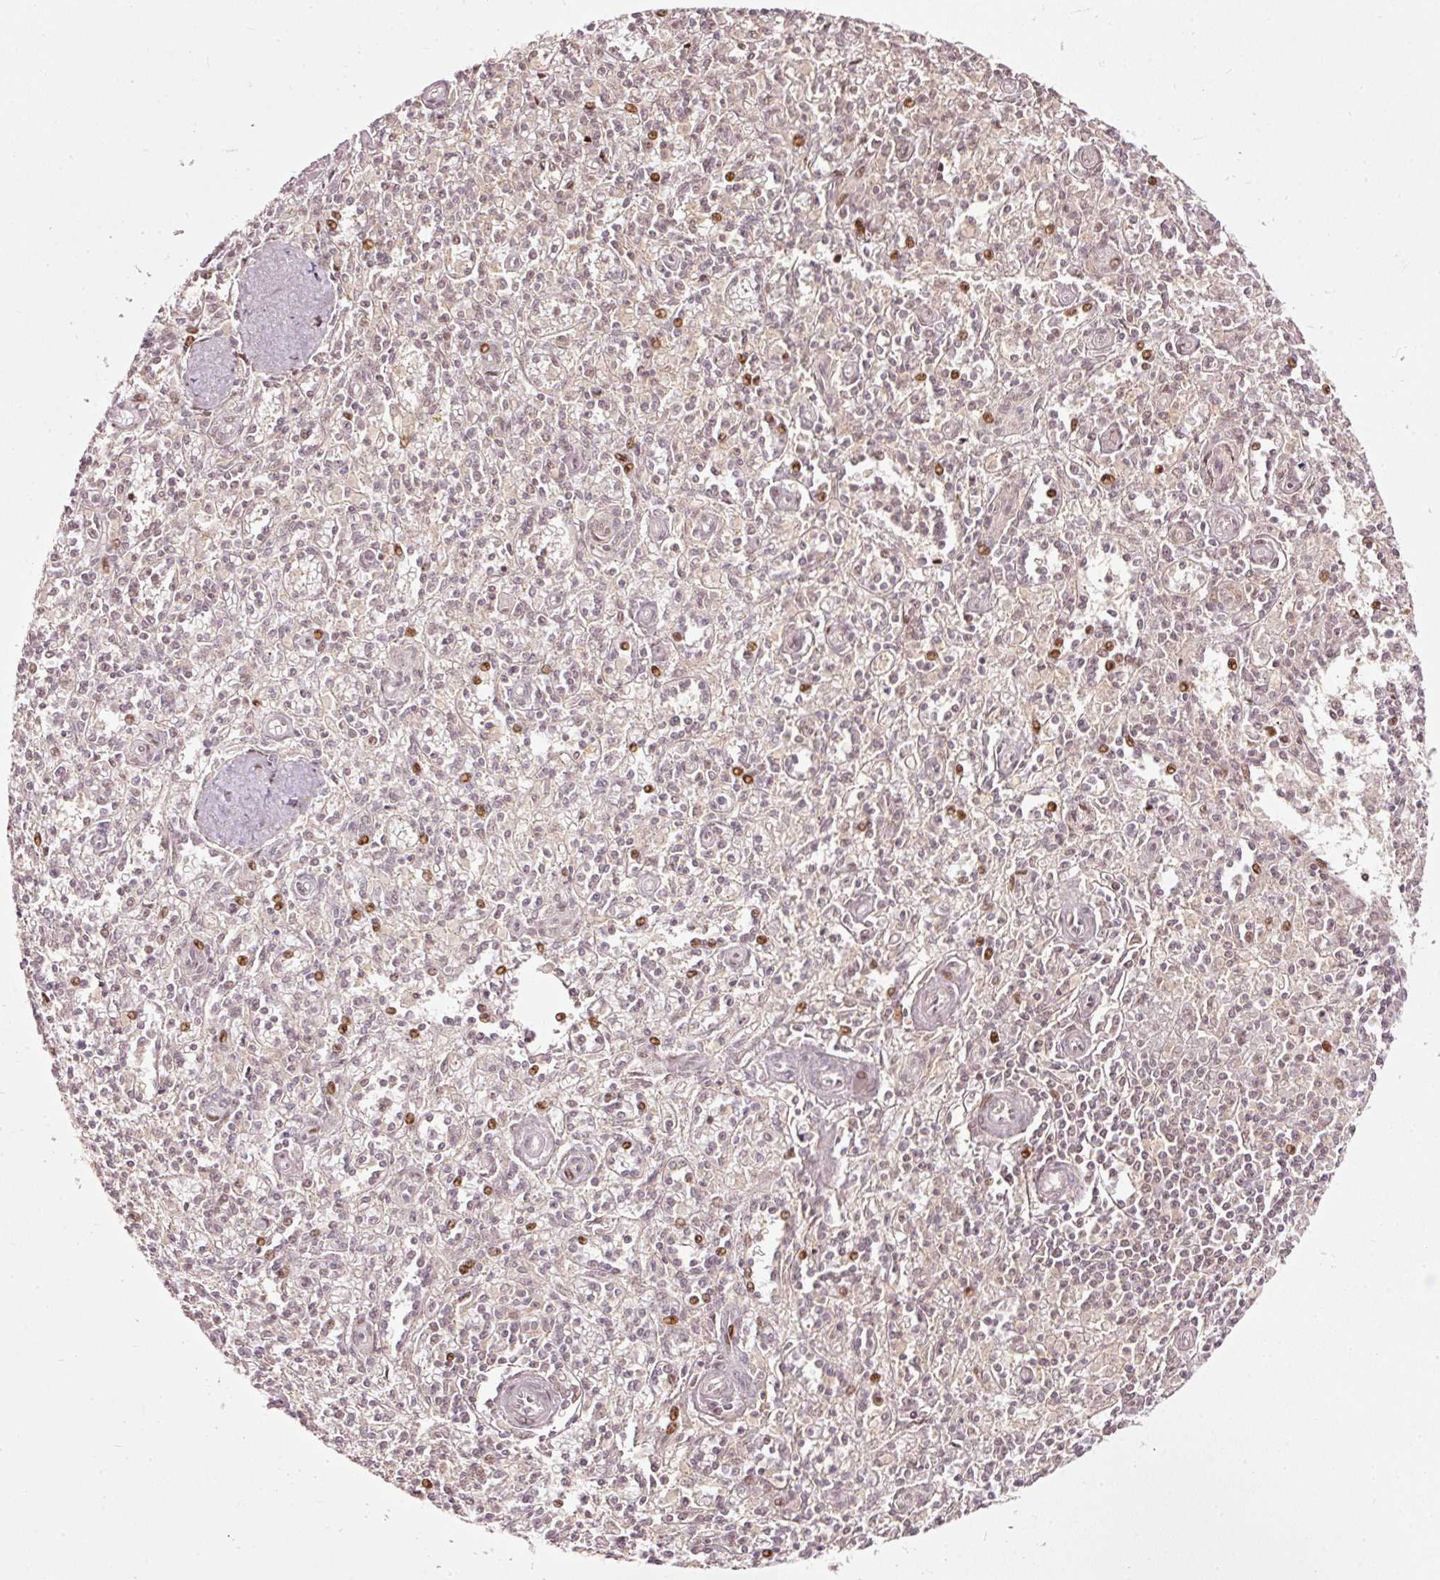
{"staining": {"intensity": "moderate", "quantity": "25%-75%", "location": "cytoplasmic/membranous,nuclear"}, "tissue": "spleen", "cell_type": "Cells in red pulp", "image_type": "normal", "snomed": [{"axis": "morphology", "description": "Normal tissue, NOS"}, {"axis": "topography", "description": "Spleen"}], "caption": "Spleen stained with a brown dye demonstrates moderate cytoplasmic/membranous,nuclear positive staining in about 25%-75% of cells in red pulp.", "gene": "ZNF778", "patient": {"sex": "female", "age": 70}}